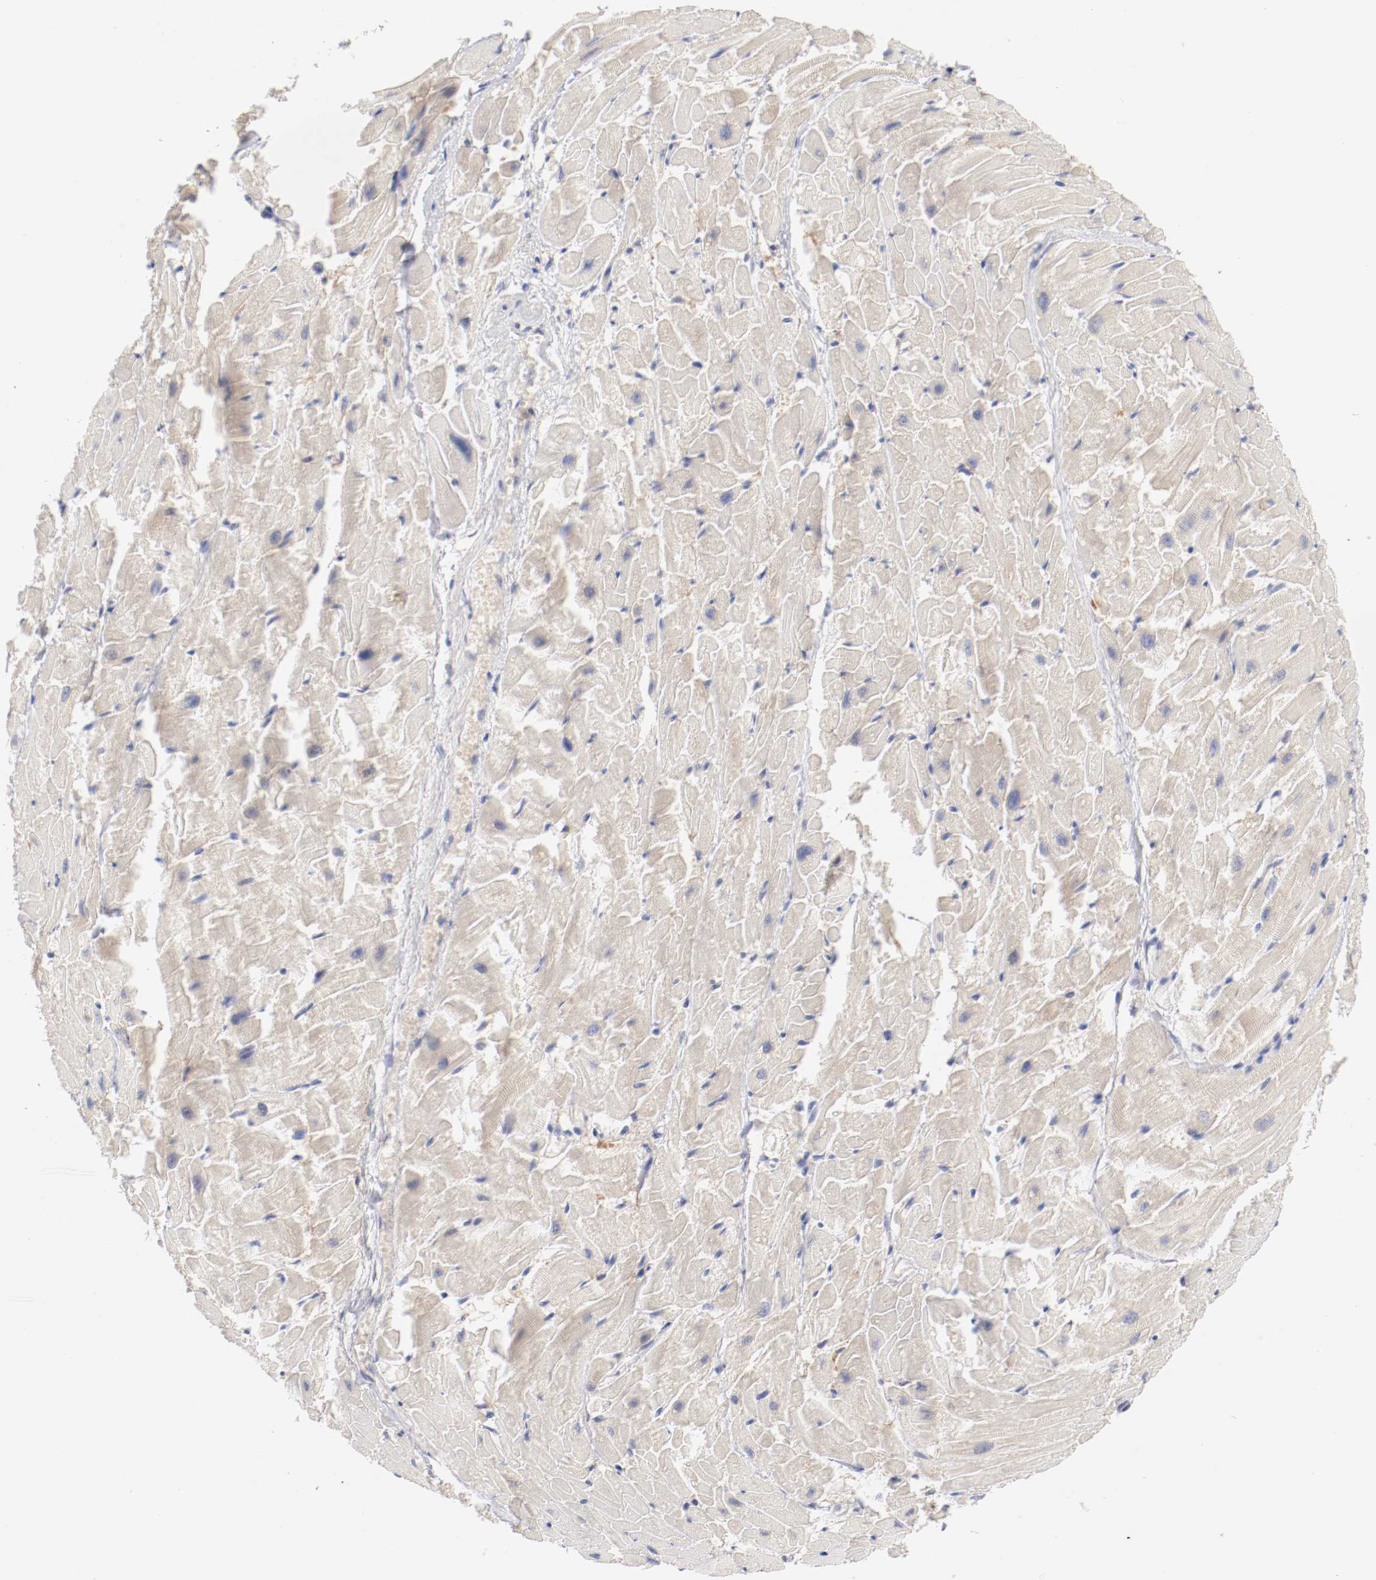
{"staining": {"intensity": "negative", "quantity": "none", "location": "none"}, "tissue": "heart muscle", "cell_type": "Cardiomyocytes", "image_type": "normal", "snomed": [{"axis": "morphology", "description": "Normal tissue, NOS"}, {"axis": "topography", "description": "Heart"}], "caption": "A high-resolution histopathology image shows immunohistochemistry (IHC) staining of unremarkable heart muscle, which displays no significant expression in cardiomyocytes. Nuclei are stained in blue.", "gene": "SETD3", "patient": {"sex": "female", "age": 19}}